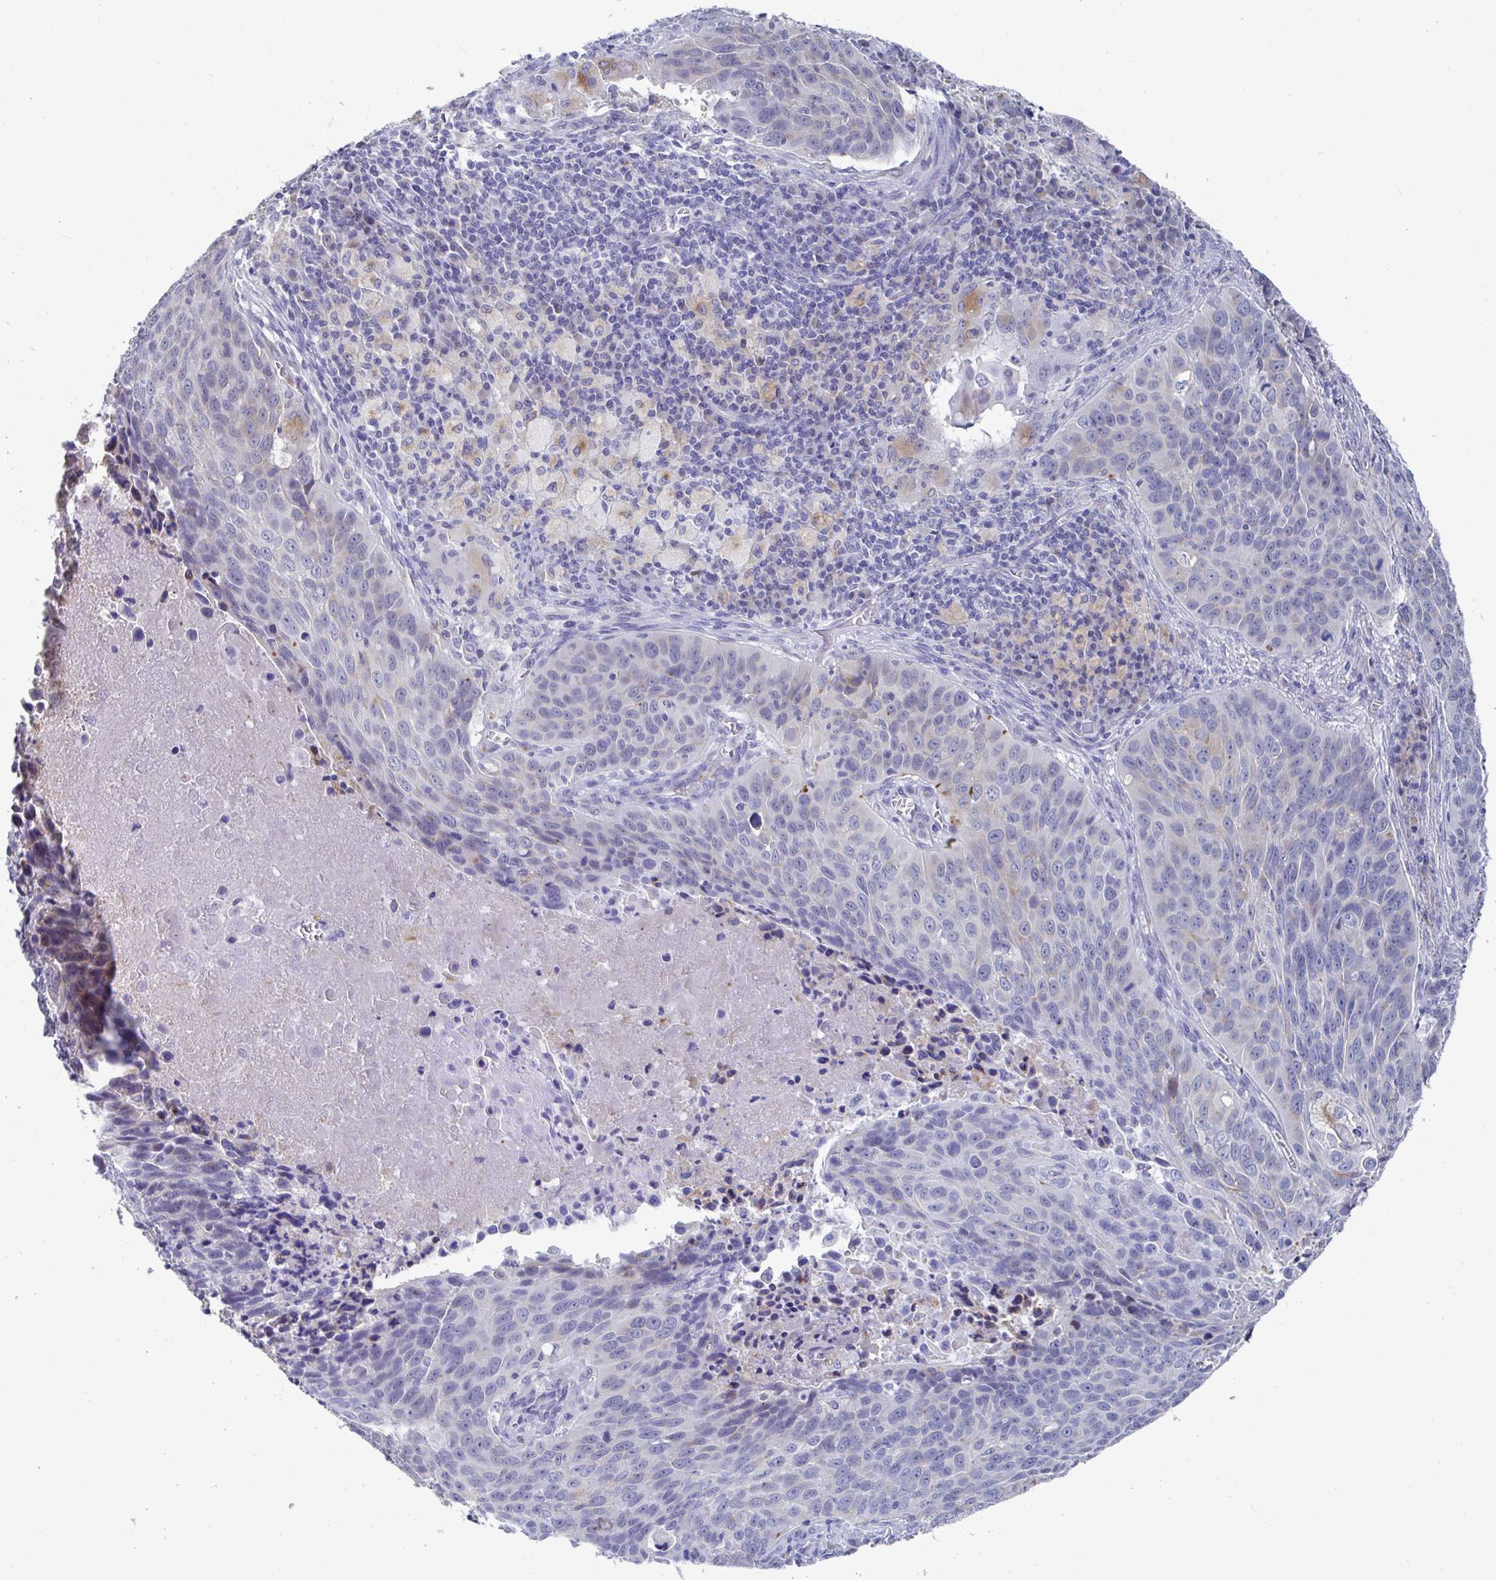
{"staining": {"intensity": "weak", "quantity": "<25%", "location": "cytoplasmic/membranous"}, "tissue": "lung cancer", "cell_type": "Tumor cells", "image_type": "cancer", "snomed": [{"axis": "morphology", "description": "Squamous cell carcinoma, NOS"}, {"axis": "topography", "description": "Lung"}], "caption": "Immunohistochemistry (IHC) of squamous cell carcinoma (lung) displays no positivity in tumor cells. (DAB immunohistochemistry, high magnification).", "gene": "TAS2R39", "patient": {"sex": "male", "age": 78}}